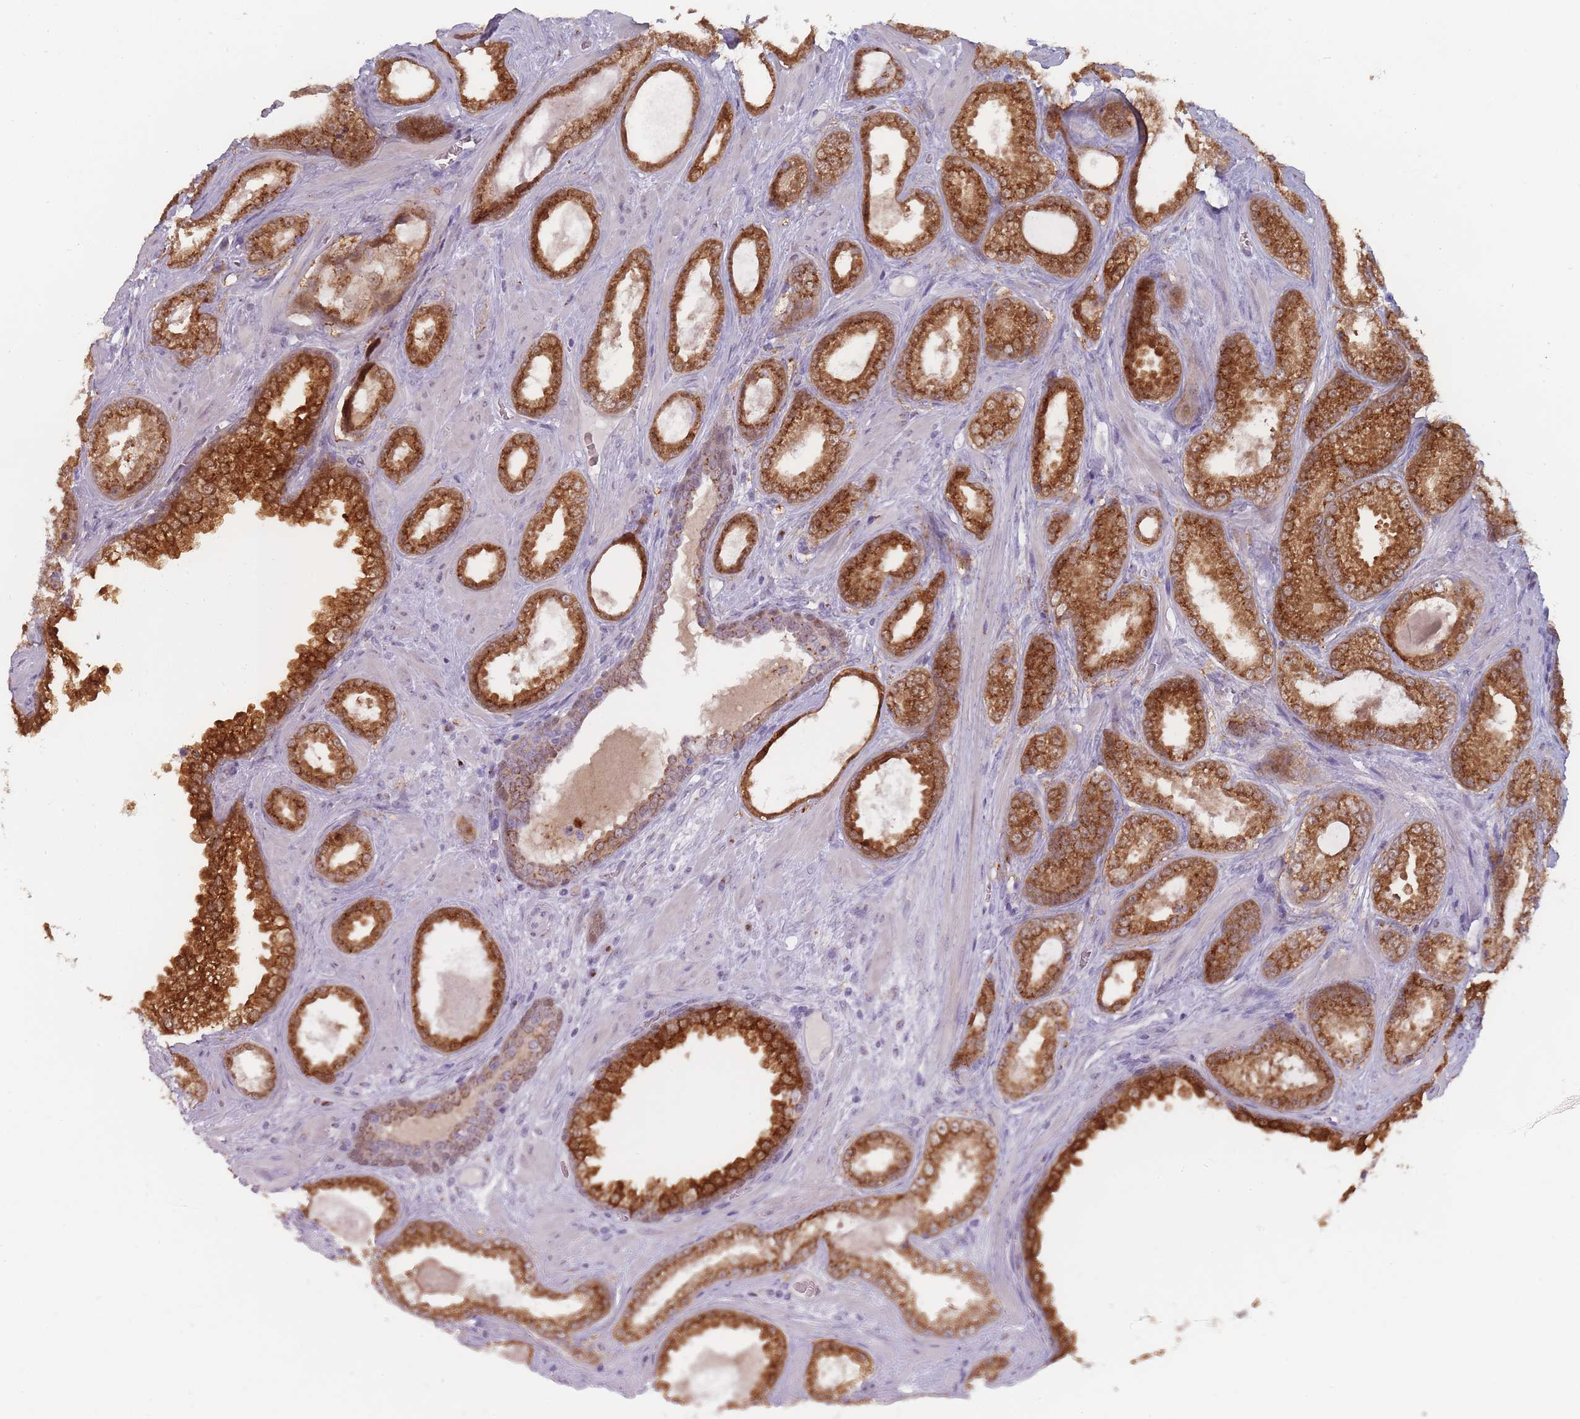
{"staining": {"intensity": "strong", "quantity": ">75%", "location": "cytoplasmic/membranous"}, "tissue": "prostate cancer", "cell_type": "Tumor cells", "image_type": "cancer", "snomed": [{"axis": "morphology", "description": "Adenocarcinoma, Low grade"}, {"axis": "topography", "description": "Prostate"}], "caption": "Strong cytoplasmic/membranous staining is appreciated in about >75% of tumor cells in prostate cancer (adenocarcinoma (low-grade)).", "gene": "MAN1B1", "patient": {"sex": "male", "age": 57}}